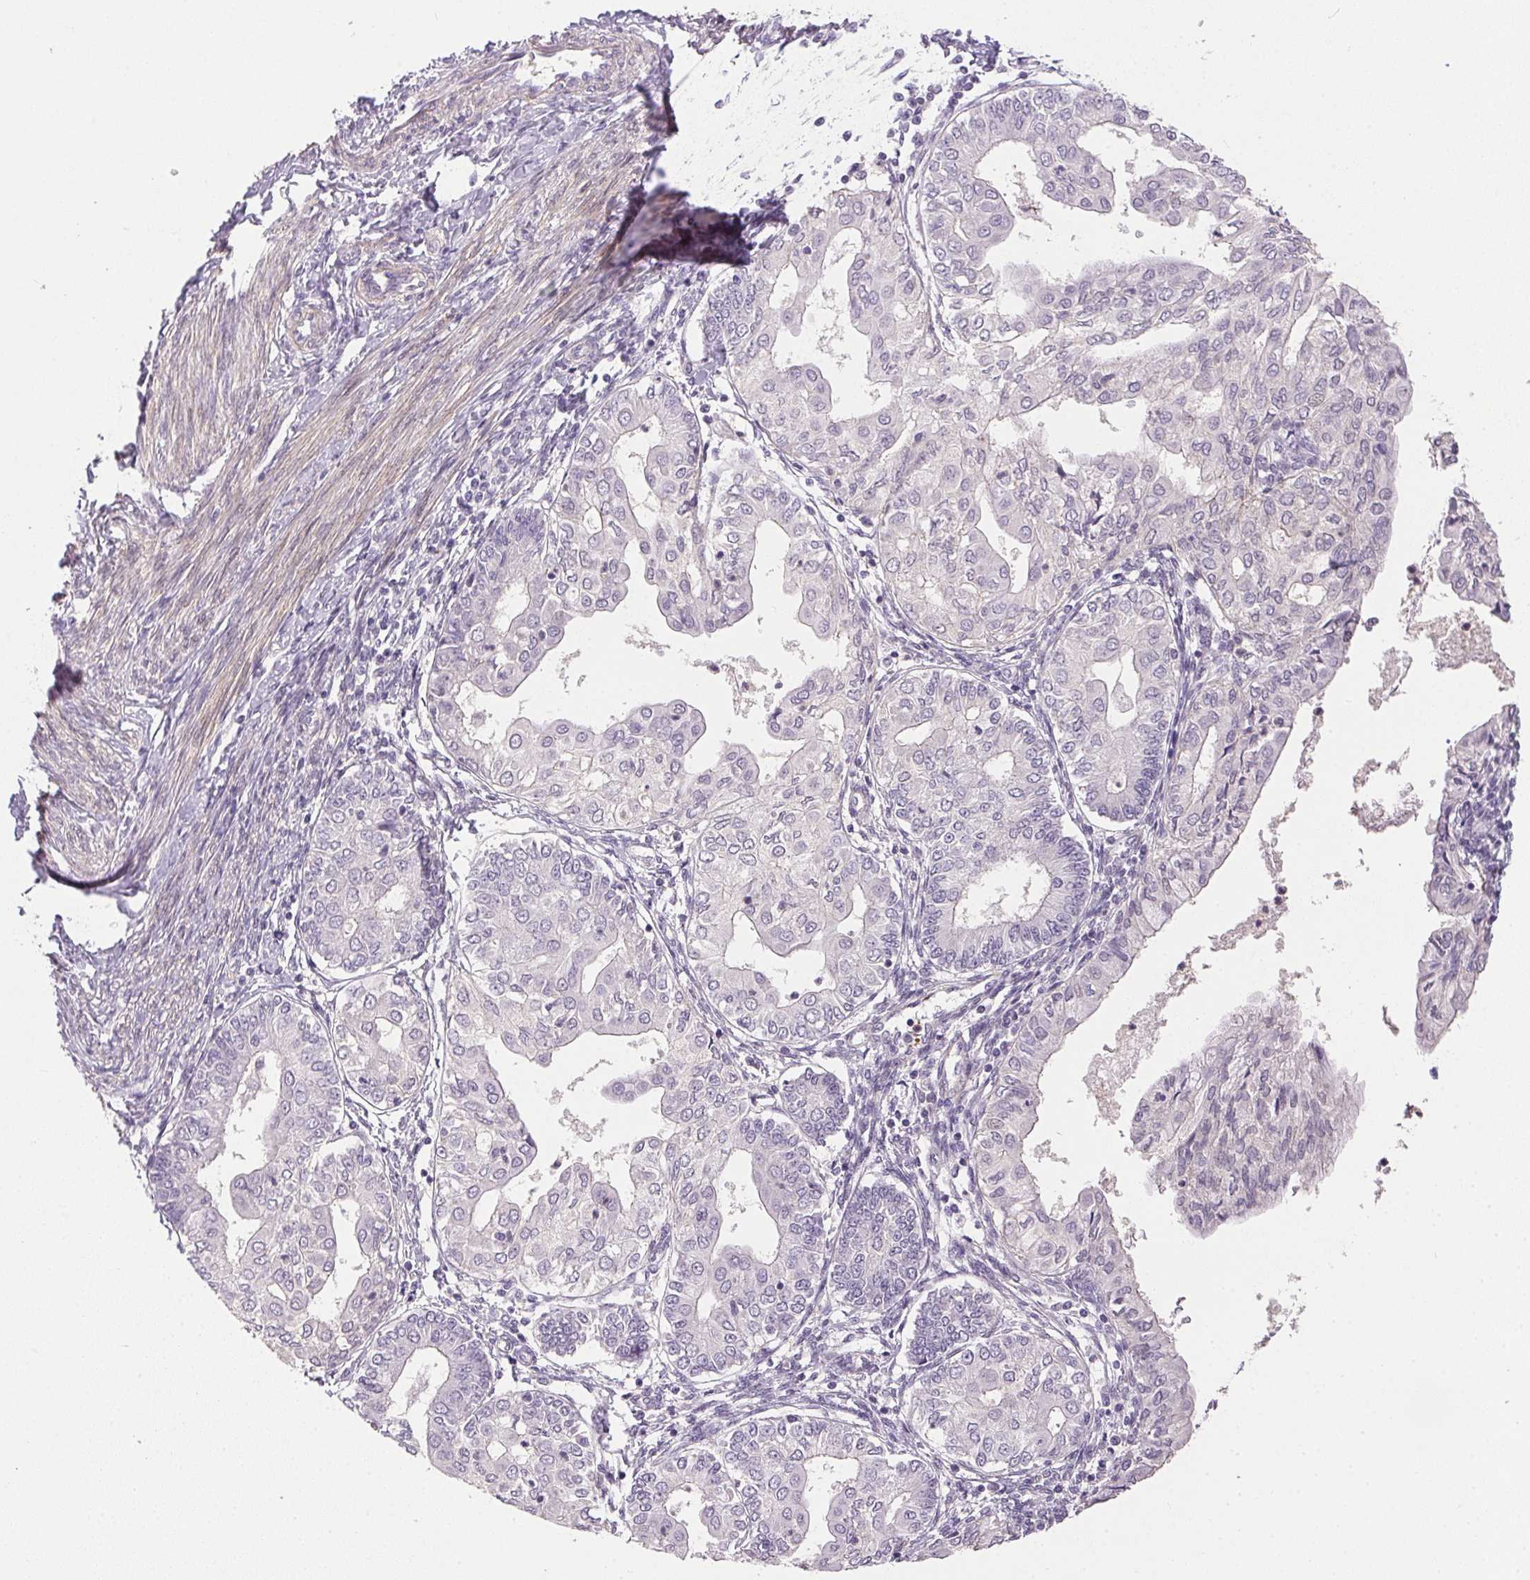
{"staining": {"intensity": "negative", "quantity": "none", "location": "none"}, "tissue": "endometrial cancer", "cell_type": "Tumor cells", "image_type": "cancer", "snomed": [{"axis": "morphology", "description": "Adenocarcinoma, NOS"}, {"axis": "topography", "description": "Endometrium"}], "caption": "A micrograph of endometrial adenocarcinoma stained for a protein displays no brown staining in tumor cells.", "gene": "PRL", "patient": {"sex": "female", "age": 68}}